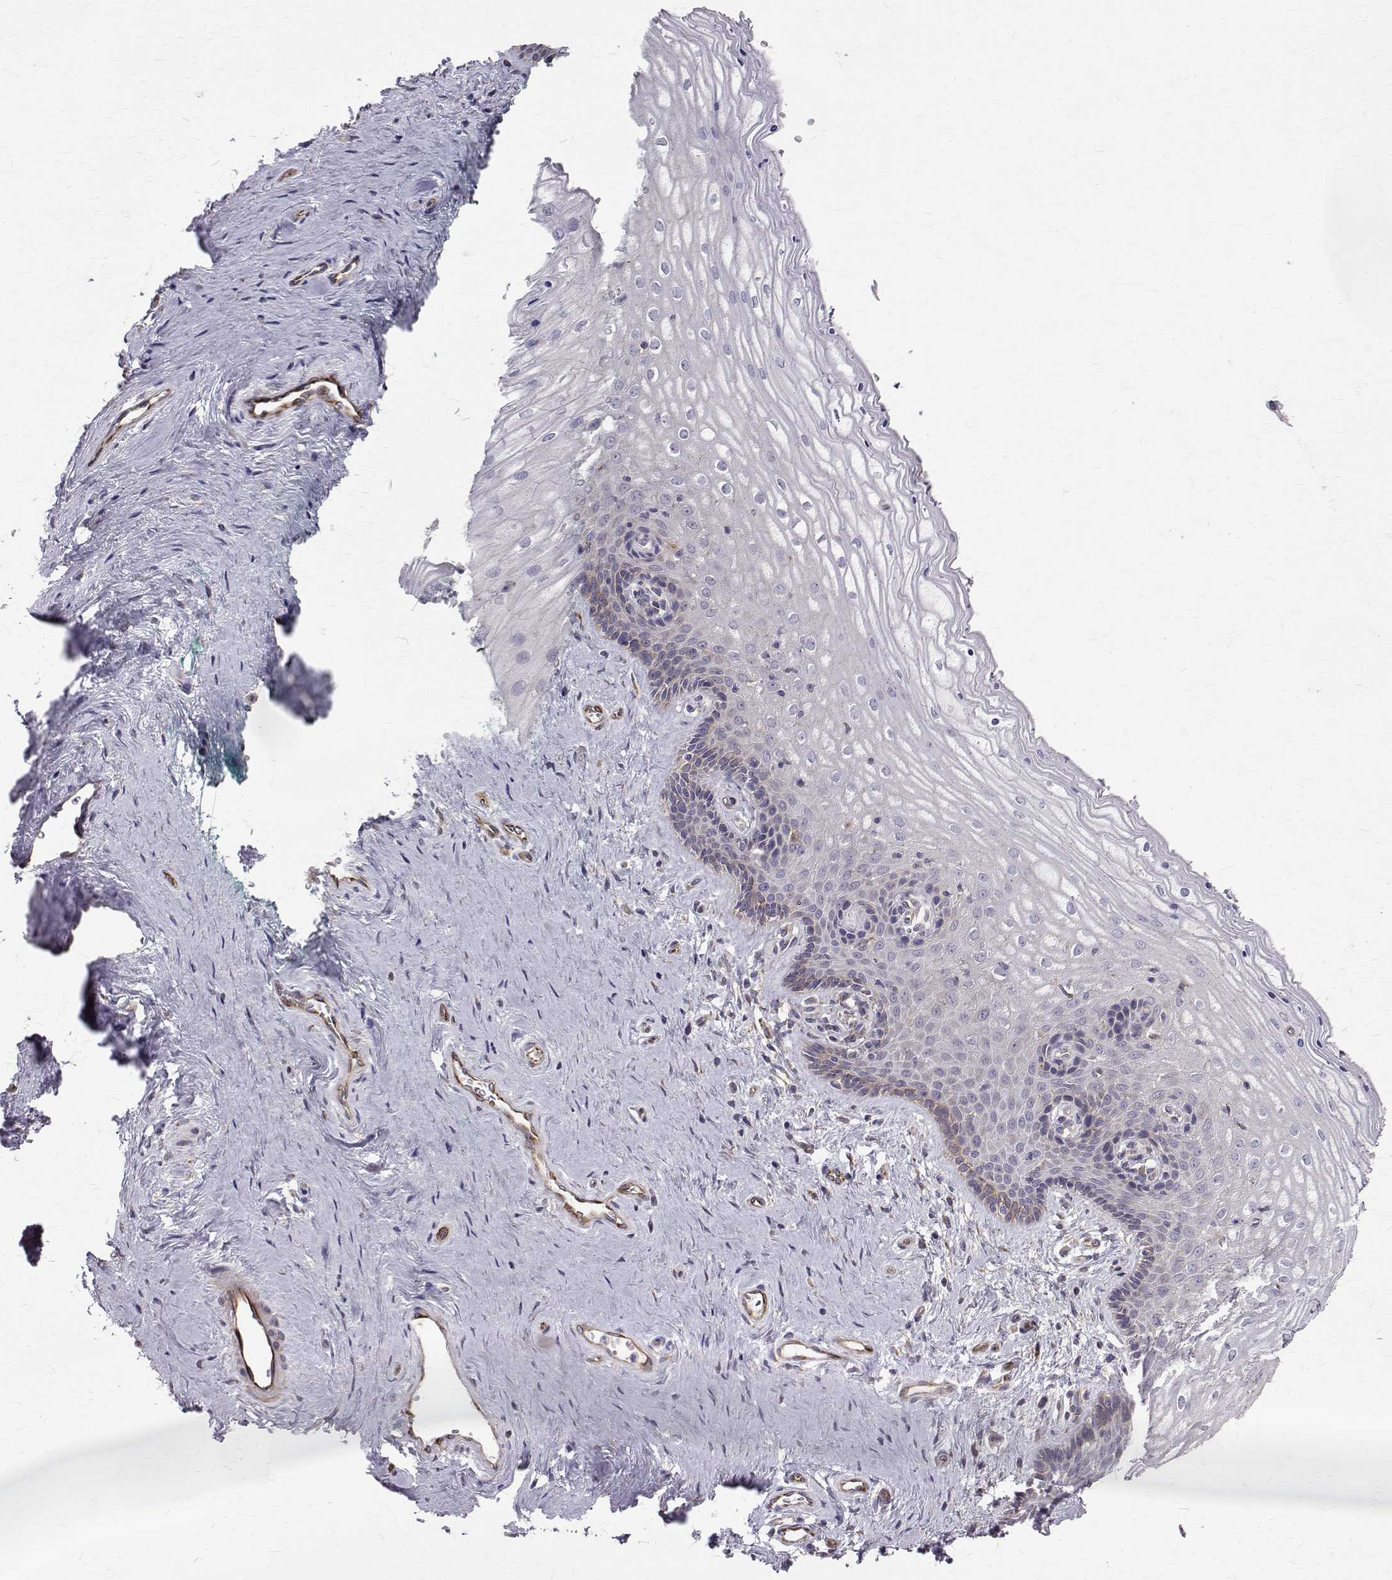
{"staining": {"intensity": "negative", "quantity": "none", "location": "none"}, "tissue": "vagina", "cell_type": "Squamous epithelial cells", "image_type": "normal", "snomed": [{"axis": "morphology", "description": "Normal tissue, NOS"}, {"axis": "topography", "description": "Vagina"}], "caption": "IHC micrograph of benign vagina: human vagina stained with DAB (3,3'-diaminobenzidine) shows no significant protein expression in squamous epithelial cells.", "gene": "ARFGAP1", "patient": {"sex": "female", "age": 45}}